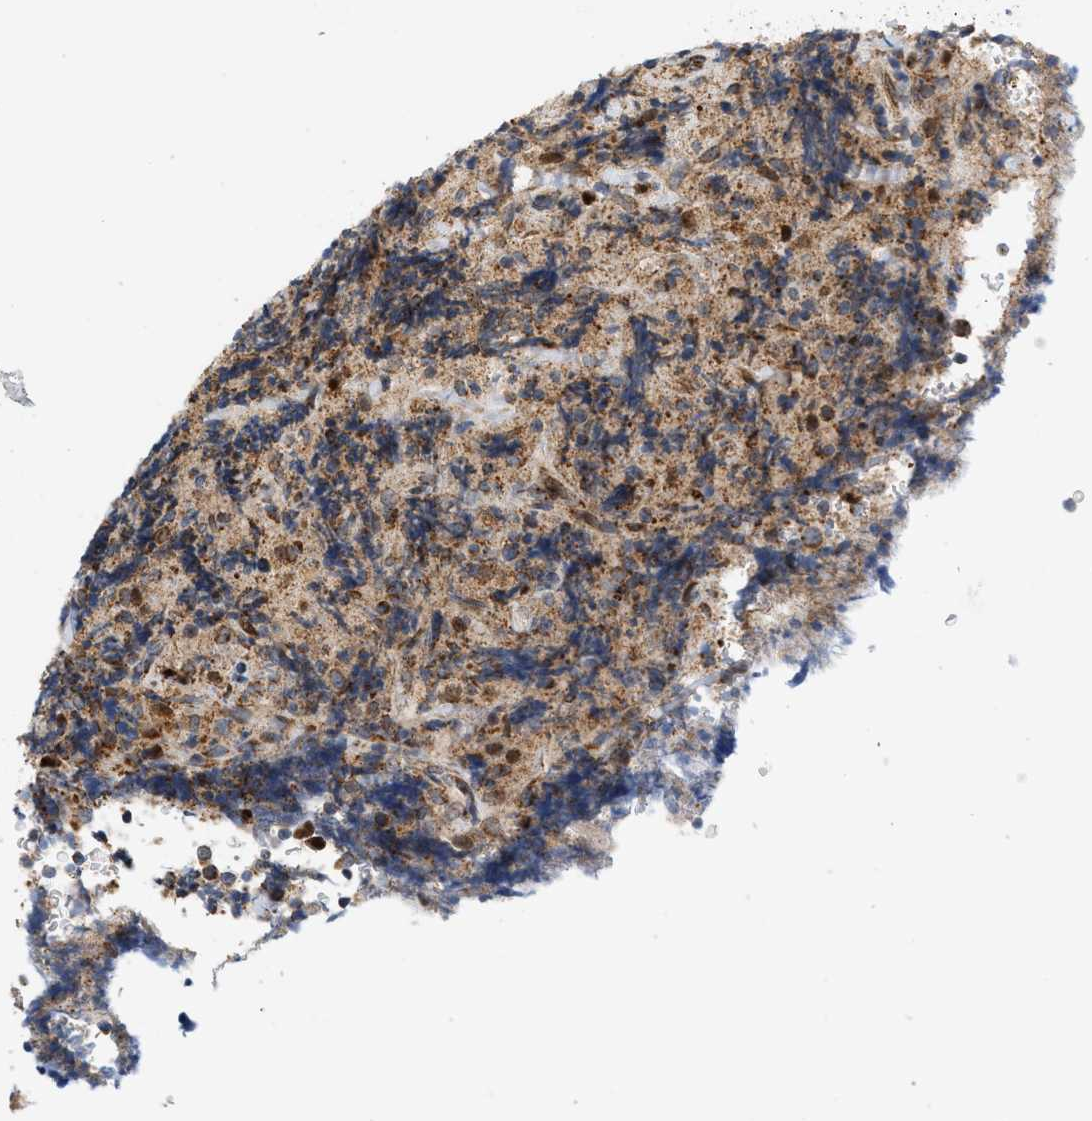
{"staining": {"intensity": "moderate", "quantity": ">75%", "location": "cytoplasmic/membranous"}, "tissue": "lymphoma", "cell_type": "Tumor cells", "image_type": "cancer", "snomed": [{"axis": "morphology", "description": "Malignant lymphoma, non-Hodgkin's type, High grade"}, {"axis": "topography", "description": "Tonsil"}], "caption": "A brown stain labels moderate cytoplasmic/membranous expression of a protein in human high-grade malignant lymphoma, non-Hodgkin's type tumor cells. (DAB (3,3'-diaminobenzidine) = brown stain, brightfield microscopy at high magnification).", "gene": "MCU", "patient": {"sex": "female", "age": 36}}